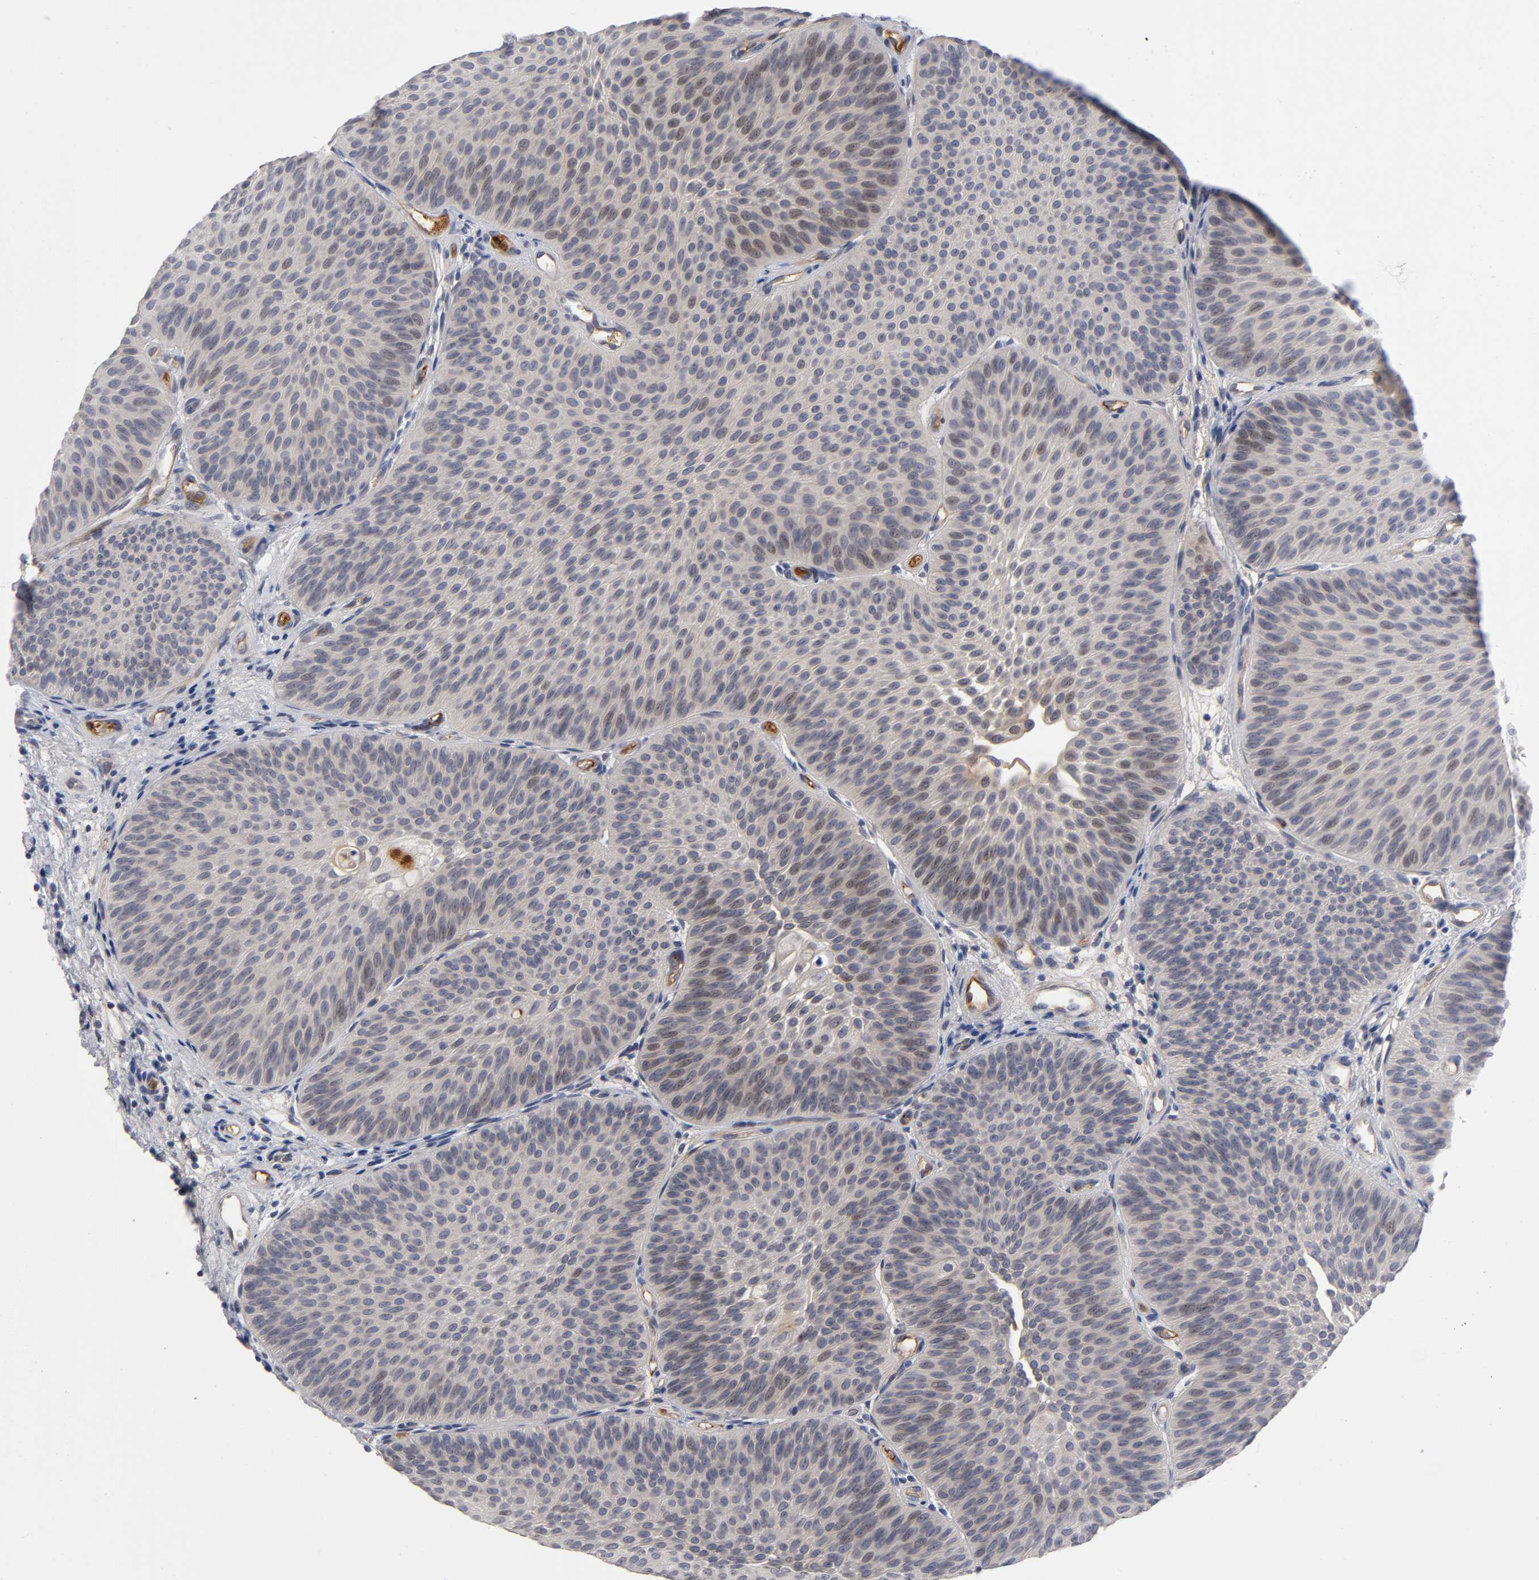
{"staining": {"intensity": "weak", "quantity": ">75%", "location": "cytoplasmic/membranous,nuclear"}, "tissue": "urothelial cancer", "cell_type": "Tumor cells", "image_type": "cancer", "snomed": [{"axis": "morphology", "description": "Urothelial carcinoma, Low grade"}, {"axis": "topography", "description": "Urinary bladder"}], "caption": "Urothelial cancer stained for a protein (brown) displays weak cytoplasmic/membranous and nuclear positive expression in about >75% of tumor cells.", "gene": "NOVA1", "patient": {"sex": "female", "age": 60}}